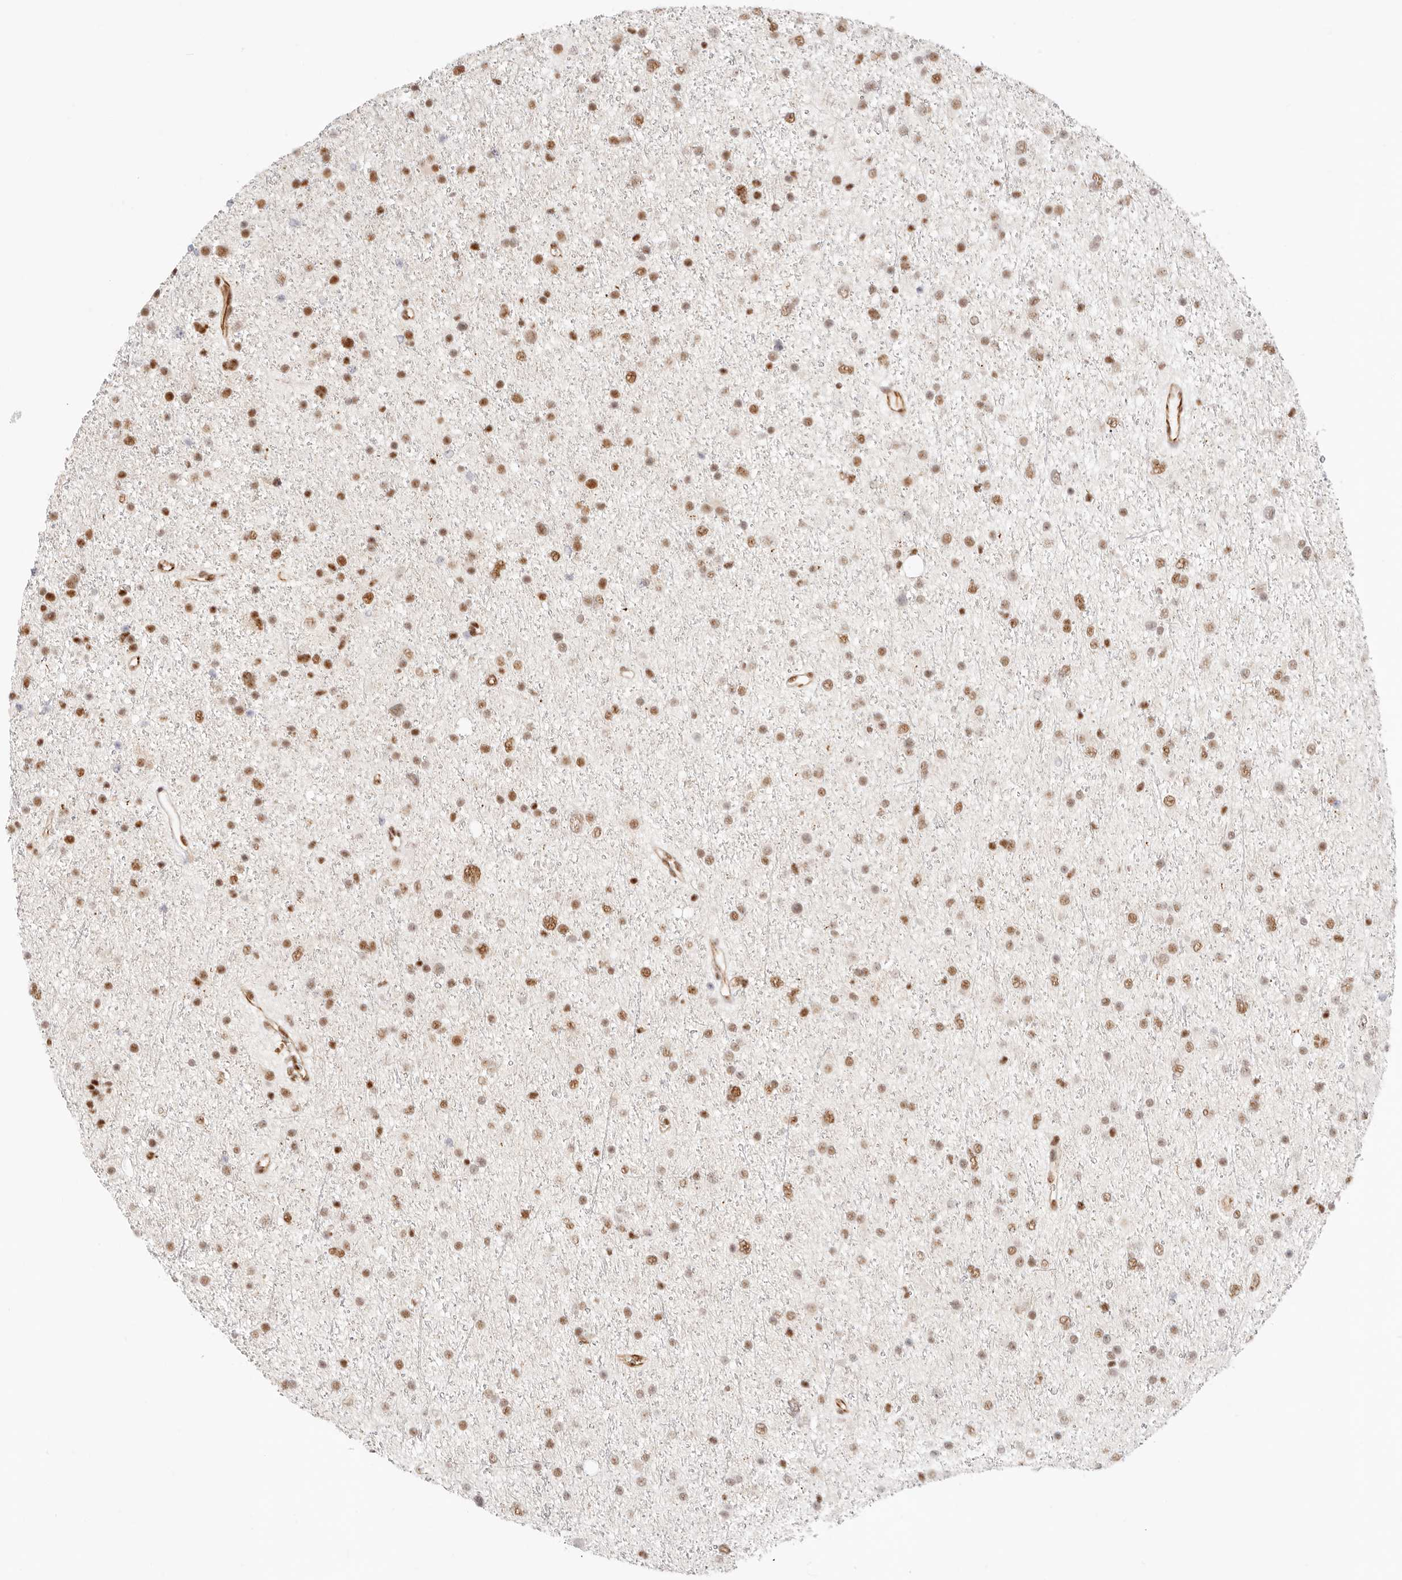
{"staining": {"intensity": "moderate", "quantity": "25%-75%", "location": "nuclear"}, "tissue": "glioma", "cell_type": "Tumor cells", "image_type": "cancer", "snomed": [{"axis": "morphology", "description": "Glioma, malignant, Low grade"}, {"axis": "topography", "description": "Cerebral cortex"}], "caption": "This is a micrograph of immunohistochemistry (IHC) staining of glioma, which shows moderate positivity in the nuclear of tumor cells.", "gene": "ZC3H11A", "patient": {"sex": "female", "age": 39}}